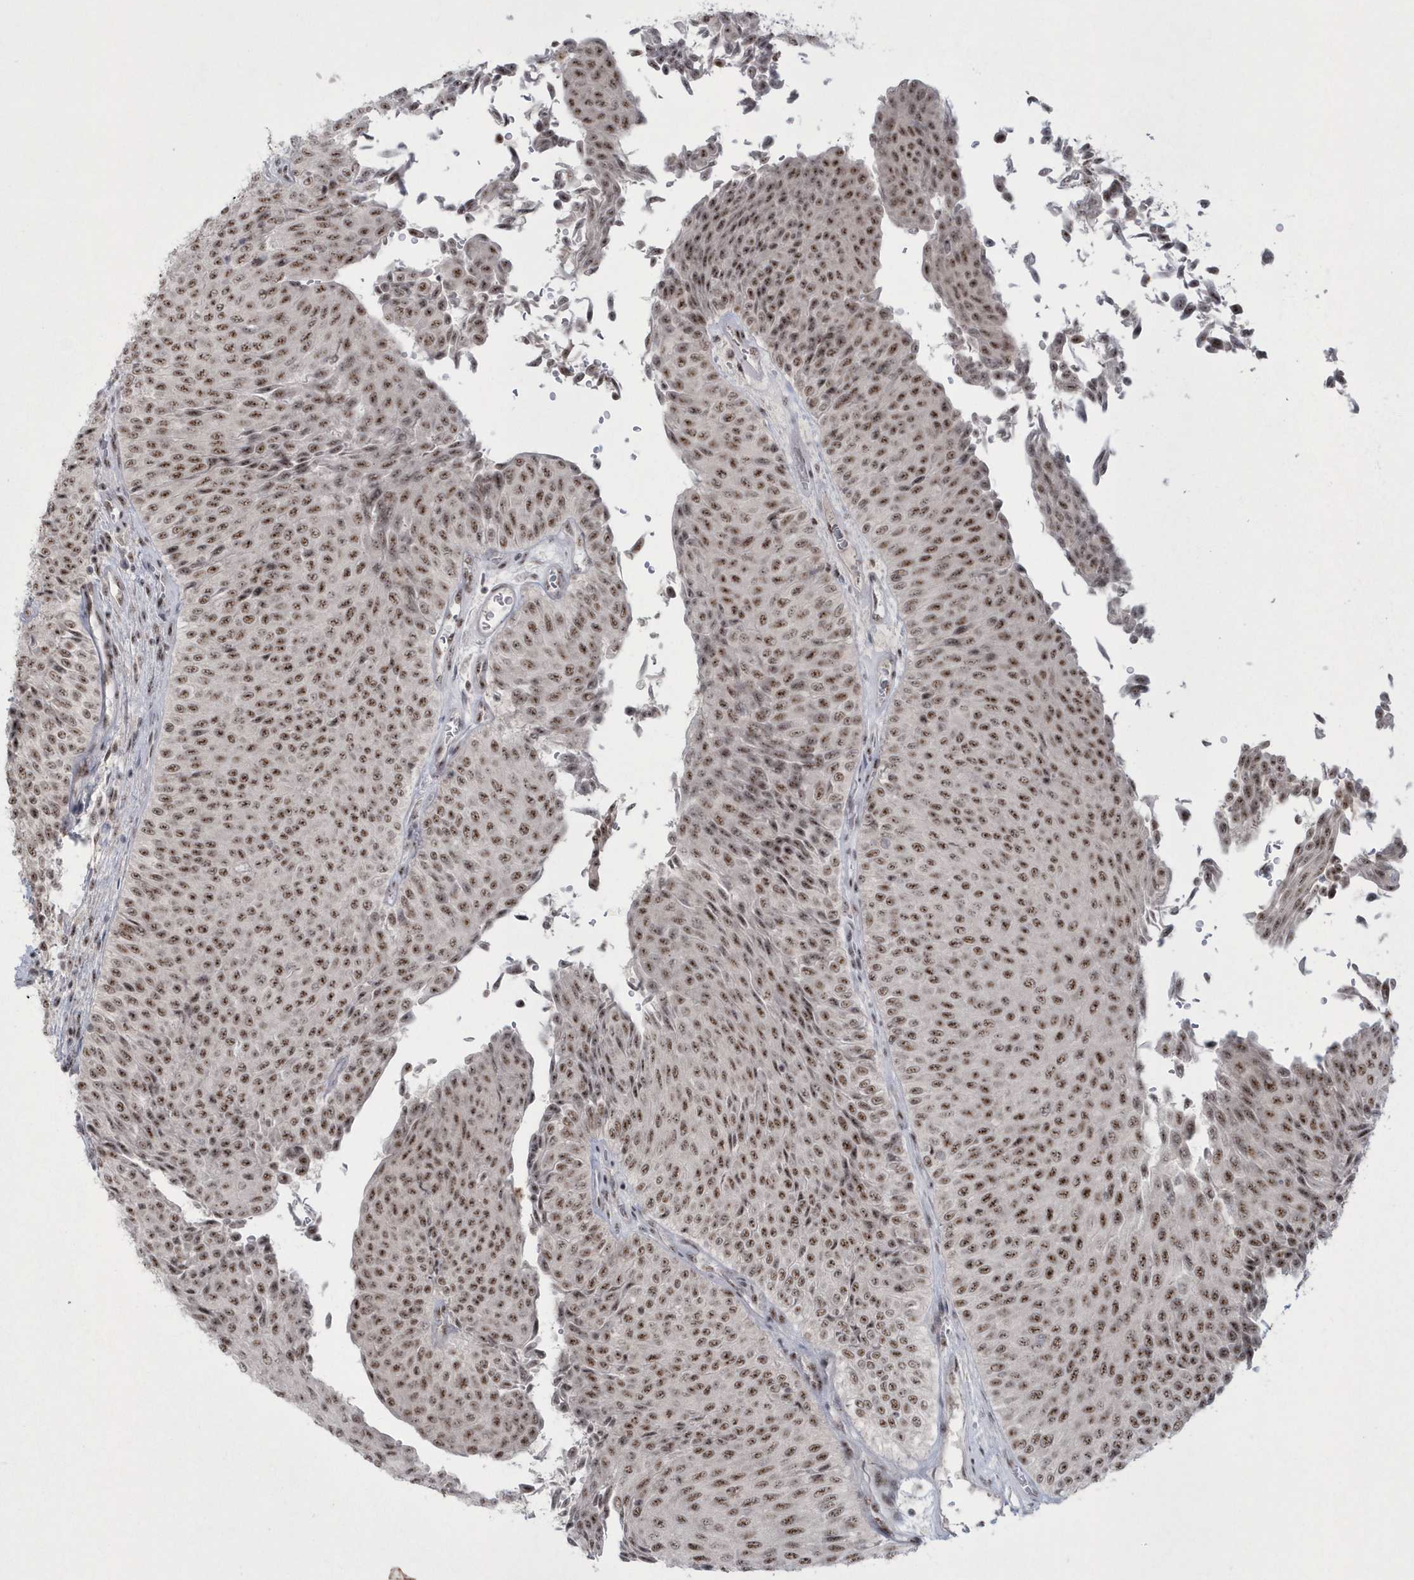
{"staining": {"intensity": "moderate", "quantity": ">75%", "location": "nuclear"}, "tissue": "urothelial cancer", "cell_type": "Tumor cells", "image_type": "cancer", "snomed": [{"axis": "morphology", "description": "Urothelial carcinoma, Low grade"}, {"axis": "topography", "description": "Urinary bladder"}], "caption": "DAB immunohistochemical staining of human urothelial cancer shows moderate nuclear protein staining in approximately >75% of tumor cells.", "gene": "KDM6B", "patient": {"sex": "male", "age": 78}}